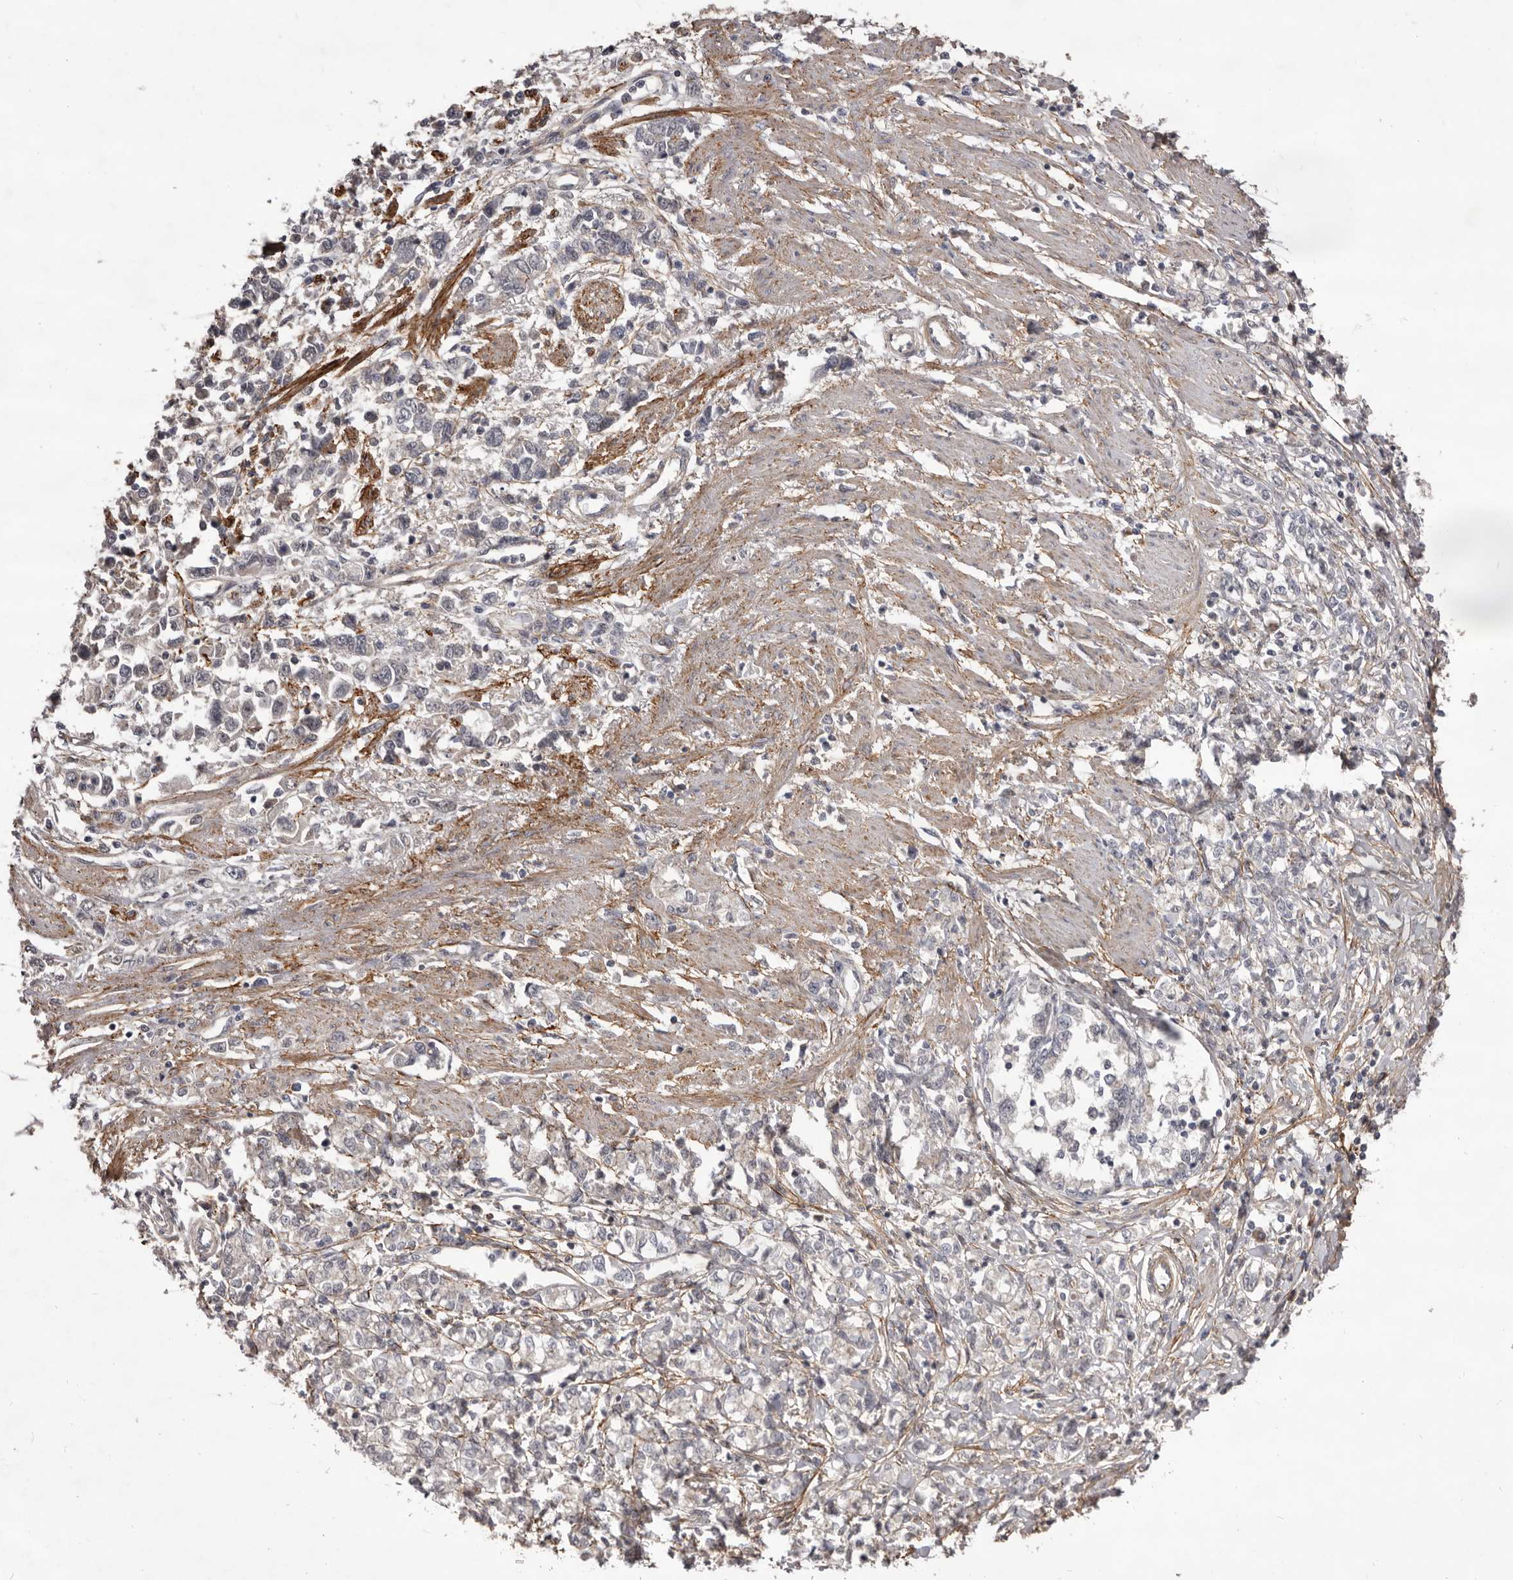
{"staining": {"intensity": "negative", "quantity": "none", "location": "none"}, "tissue": "stomach cancer", "cell_type": "Tumor cells", "image_type": "cancer", "snomed": [{"axis": "morphology", "description": "Adenocarcinoma, NOS"}, {"axis": "topography", "description": "Stomach"}], "caption": "This is an immunohistochemistry (IHC) histopathology image of stomach cancer. There is no staining in tumor cells.", "gene": "HBS1L", "patient": {"sex": "female", "age": 76}}